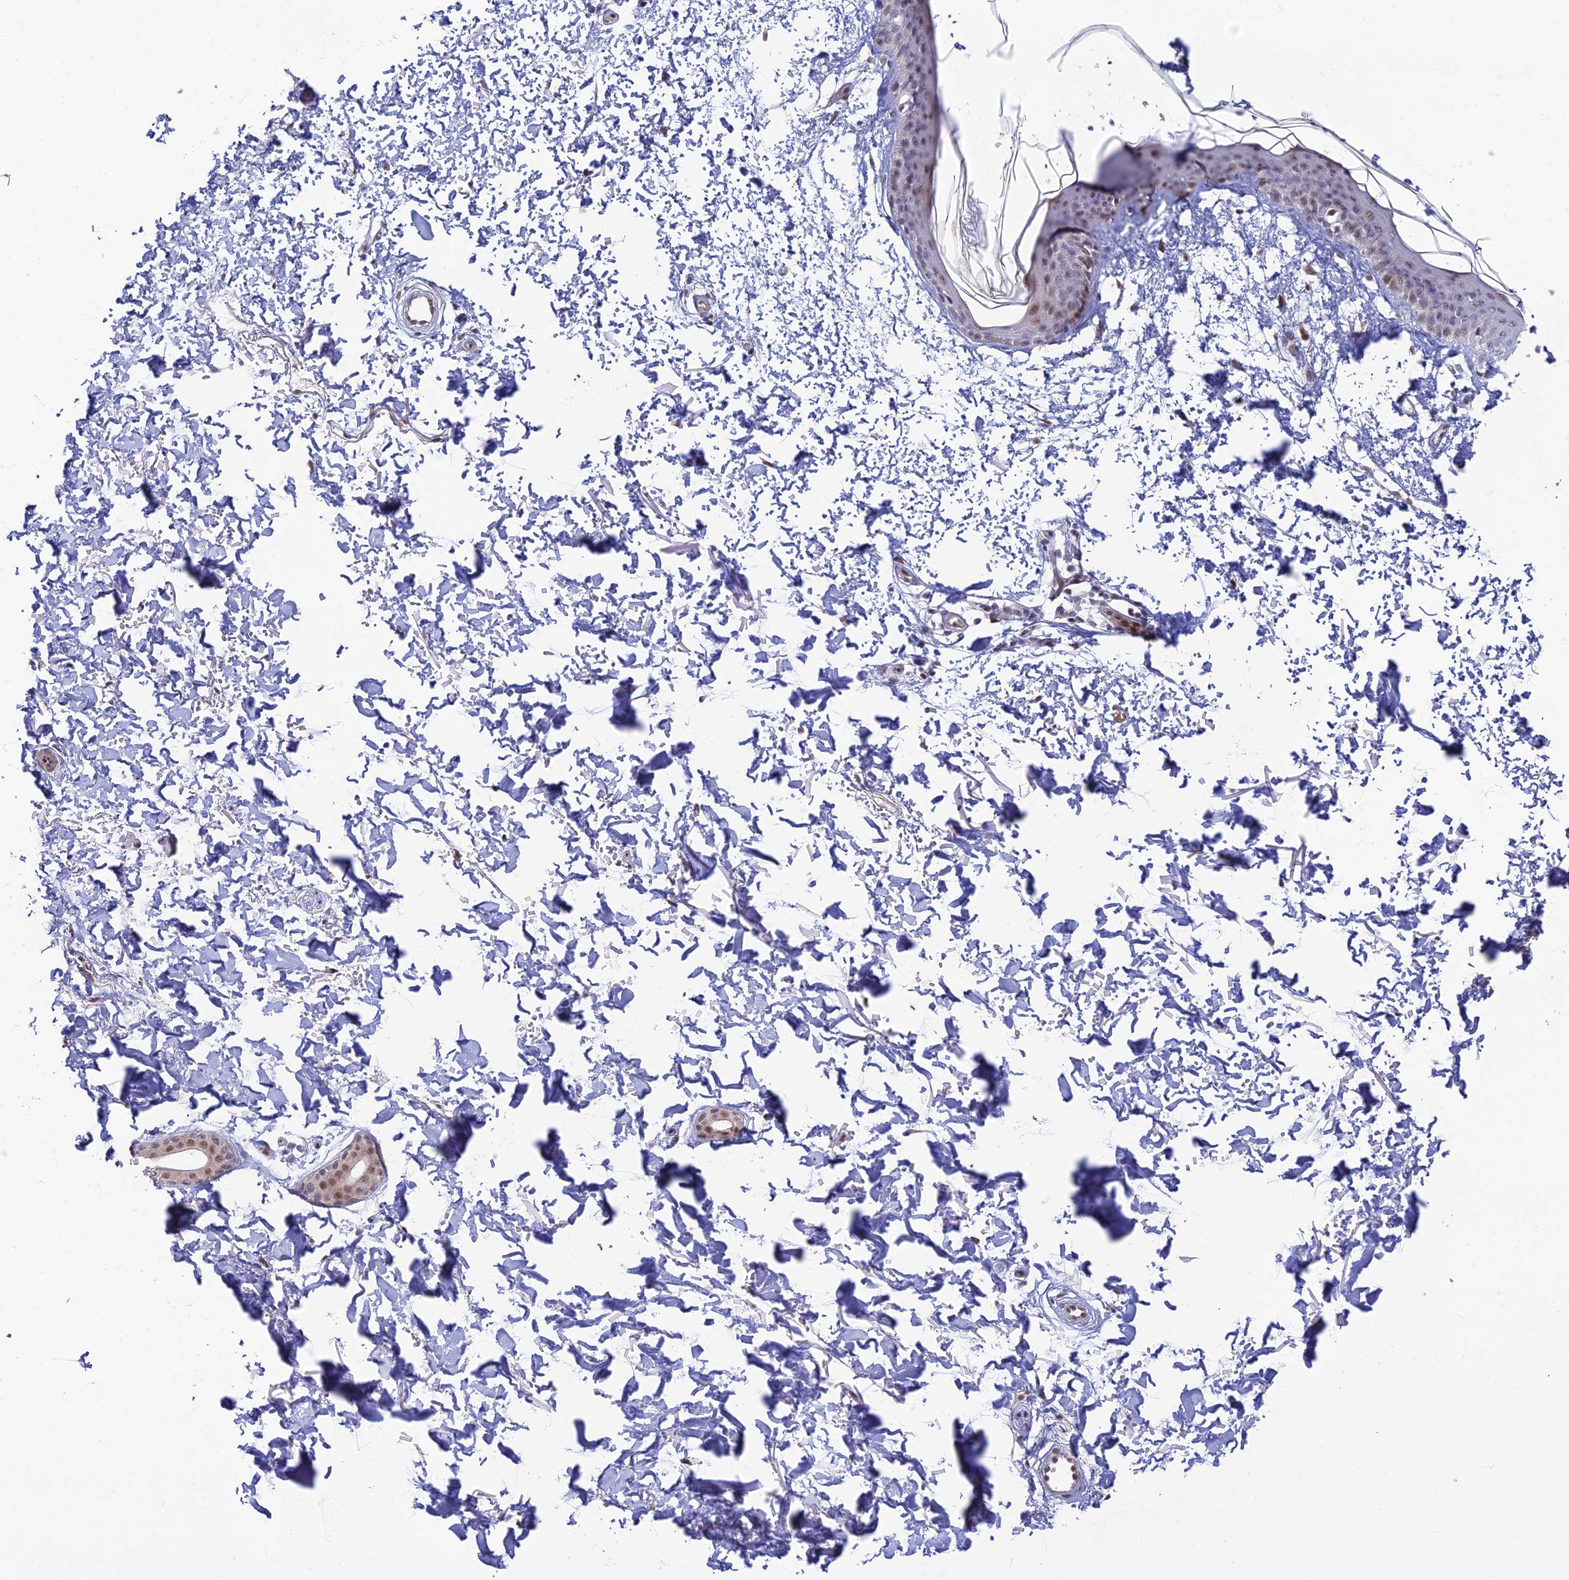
{"staining": {"intensity": "weak", "quantity": "25%-75%", "location": "cytoplasmic/membranous"}, "tissue": "skin", "cell_type": "Fibroblasts", "image_type": "normal", "snomed": [{"axis": "morphology", "description": "Normal tissue, NOS"}, {"axis": "topography", "description": "Skin"}], "caption": "A micrograph showing weak cytoplasmic/membranous staining in about 25%-75% of fibroblasts in benign skin, as visualized by brown immunohistochemical staining.", "gene": "CLK4", "patient": {"sex": "male", "age": 66}}